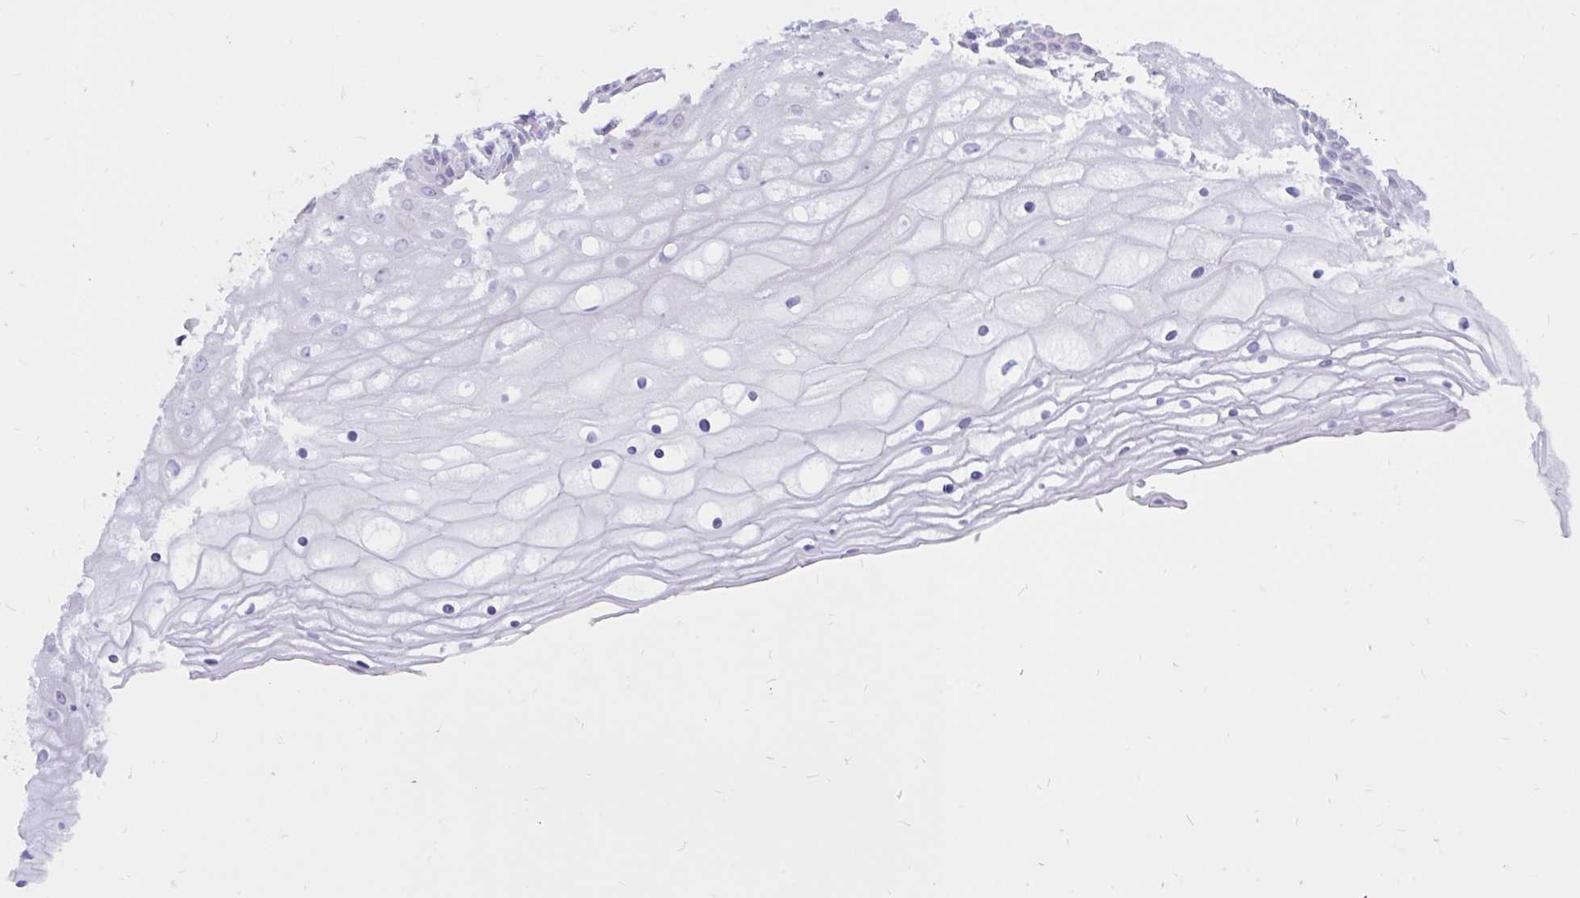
{"staining": {"intensity": "negative", "quantity": "none", "location": "none"}, "tissue": "cervix", "cell_type": "Glandular cells", "image_type": "normal", "snomed": [{"axis": "morphology", "description": "Normal tissue, NOS"}, {"axis": "topography", "description": "Cervix"}], "caption": "This is an IHC image of unremarkable human cervix. There is no staining in glandular cells.", "gene": "RNASE3", "patient": {"sex": "female", "age": 36}}